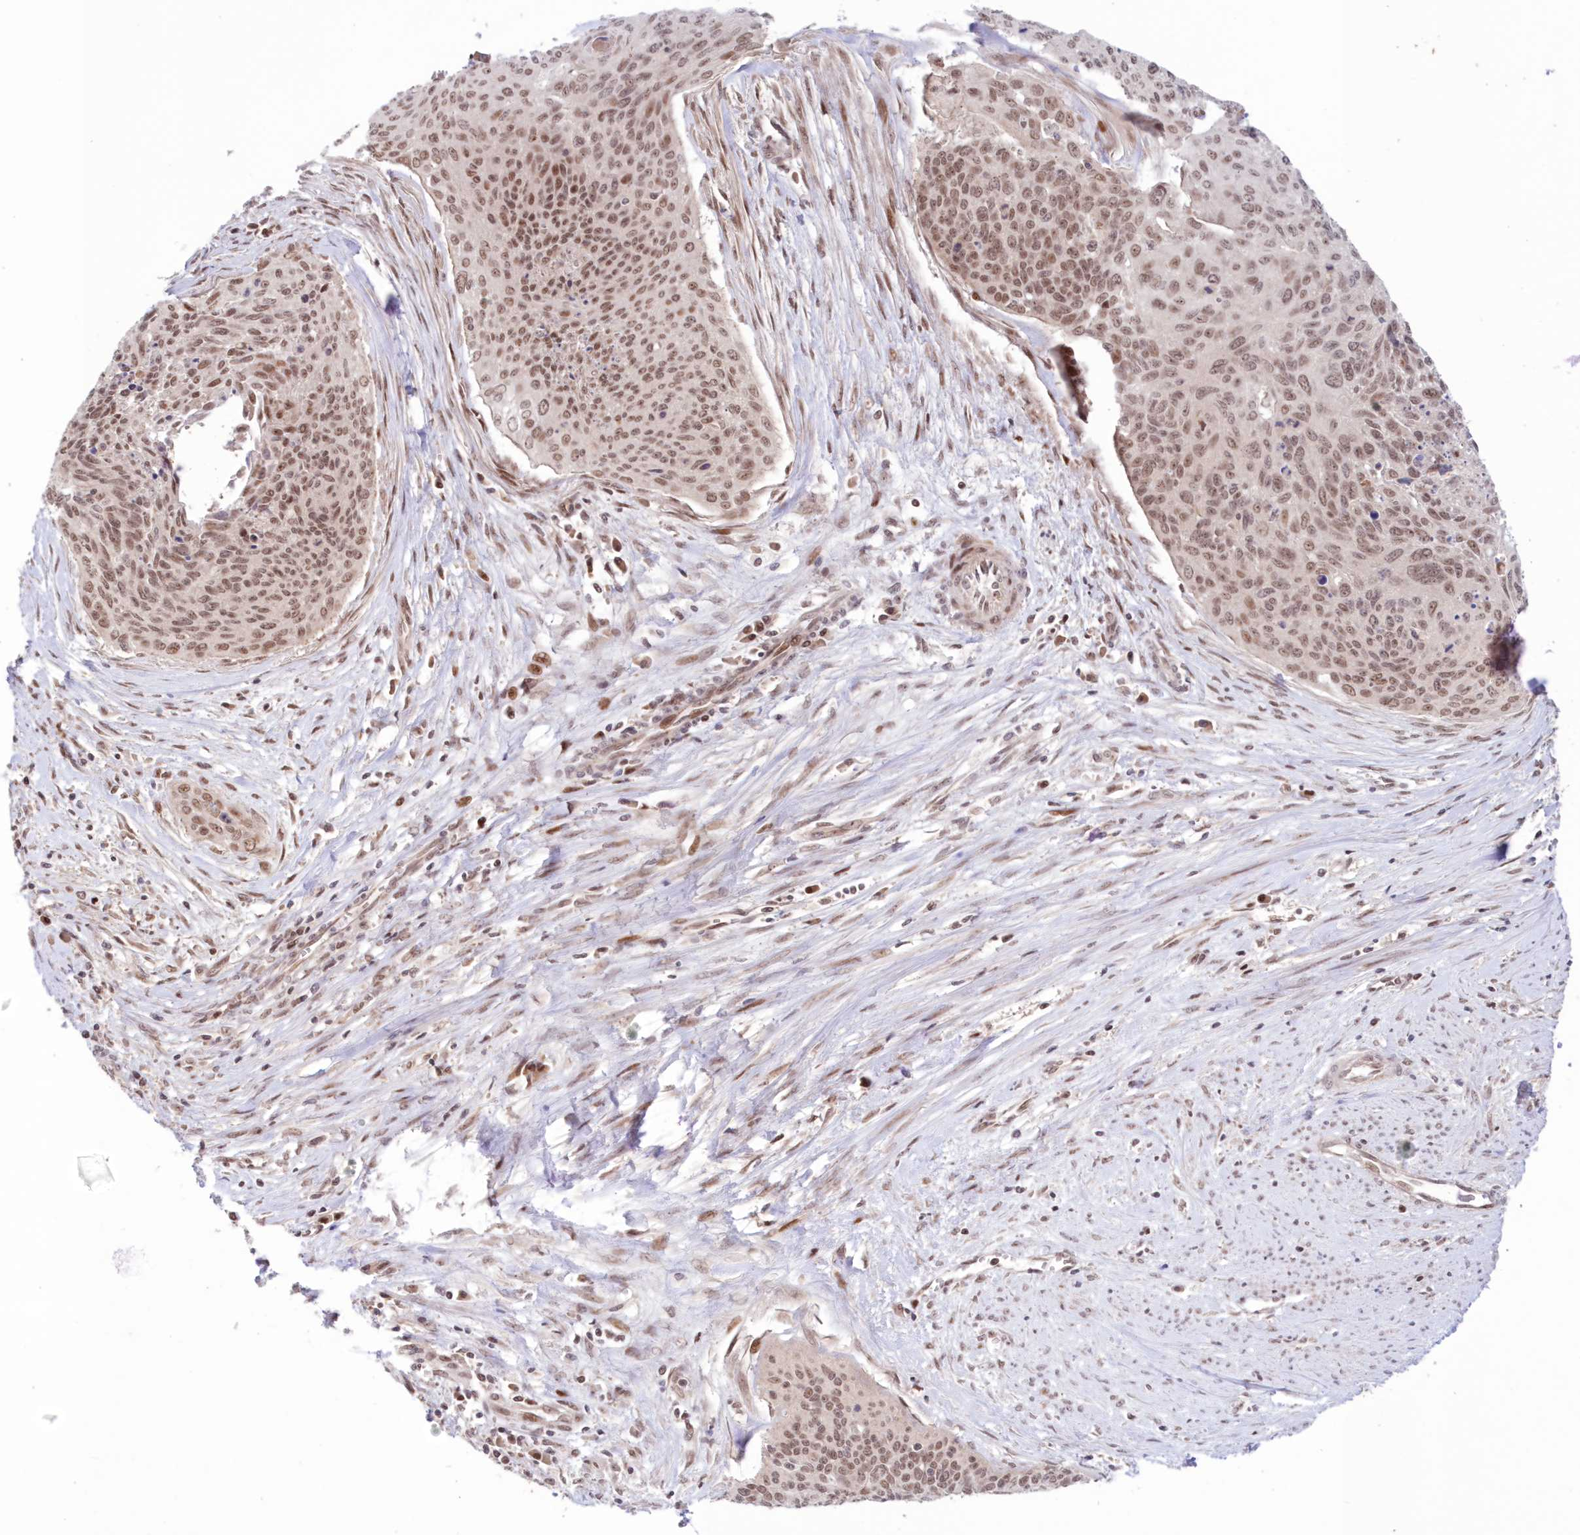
{"staining": {"intensity": "moderate", "quantity": ">75%", "location": "nuclear"}, "tissue": "cervical cancer", "cell_type": "Tumor cells", "image_type": "cancer", "snomed": [{"axis": "morphology", "description": "Squamous cell carcinoma, NOS"}, {"axis": "topography", "description": "Cervix"}], "caption": "Cervical squamous cell carcinoma was stained to show a protein in brown. There is medium levels of moderate nuclear positivity in approximately >75% of tumor cells.", "gene": "NOA1", "patient": {"sex": "female", "age": 55}}